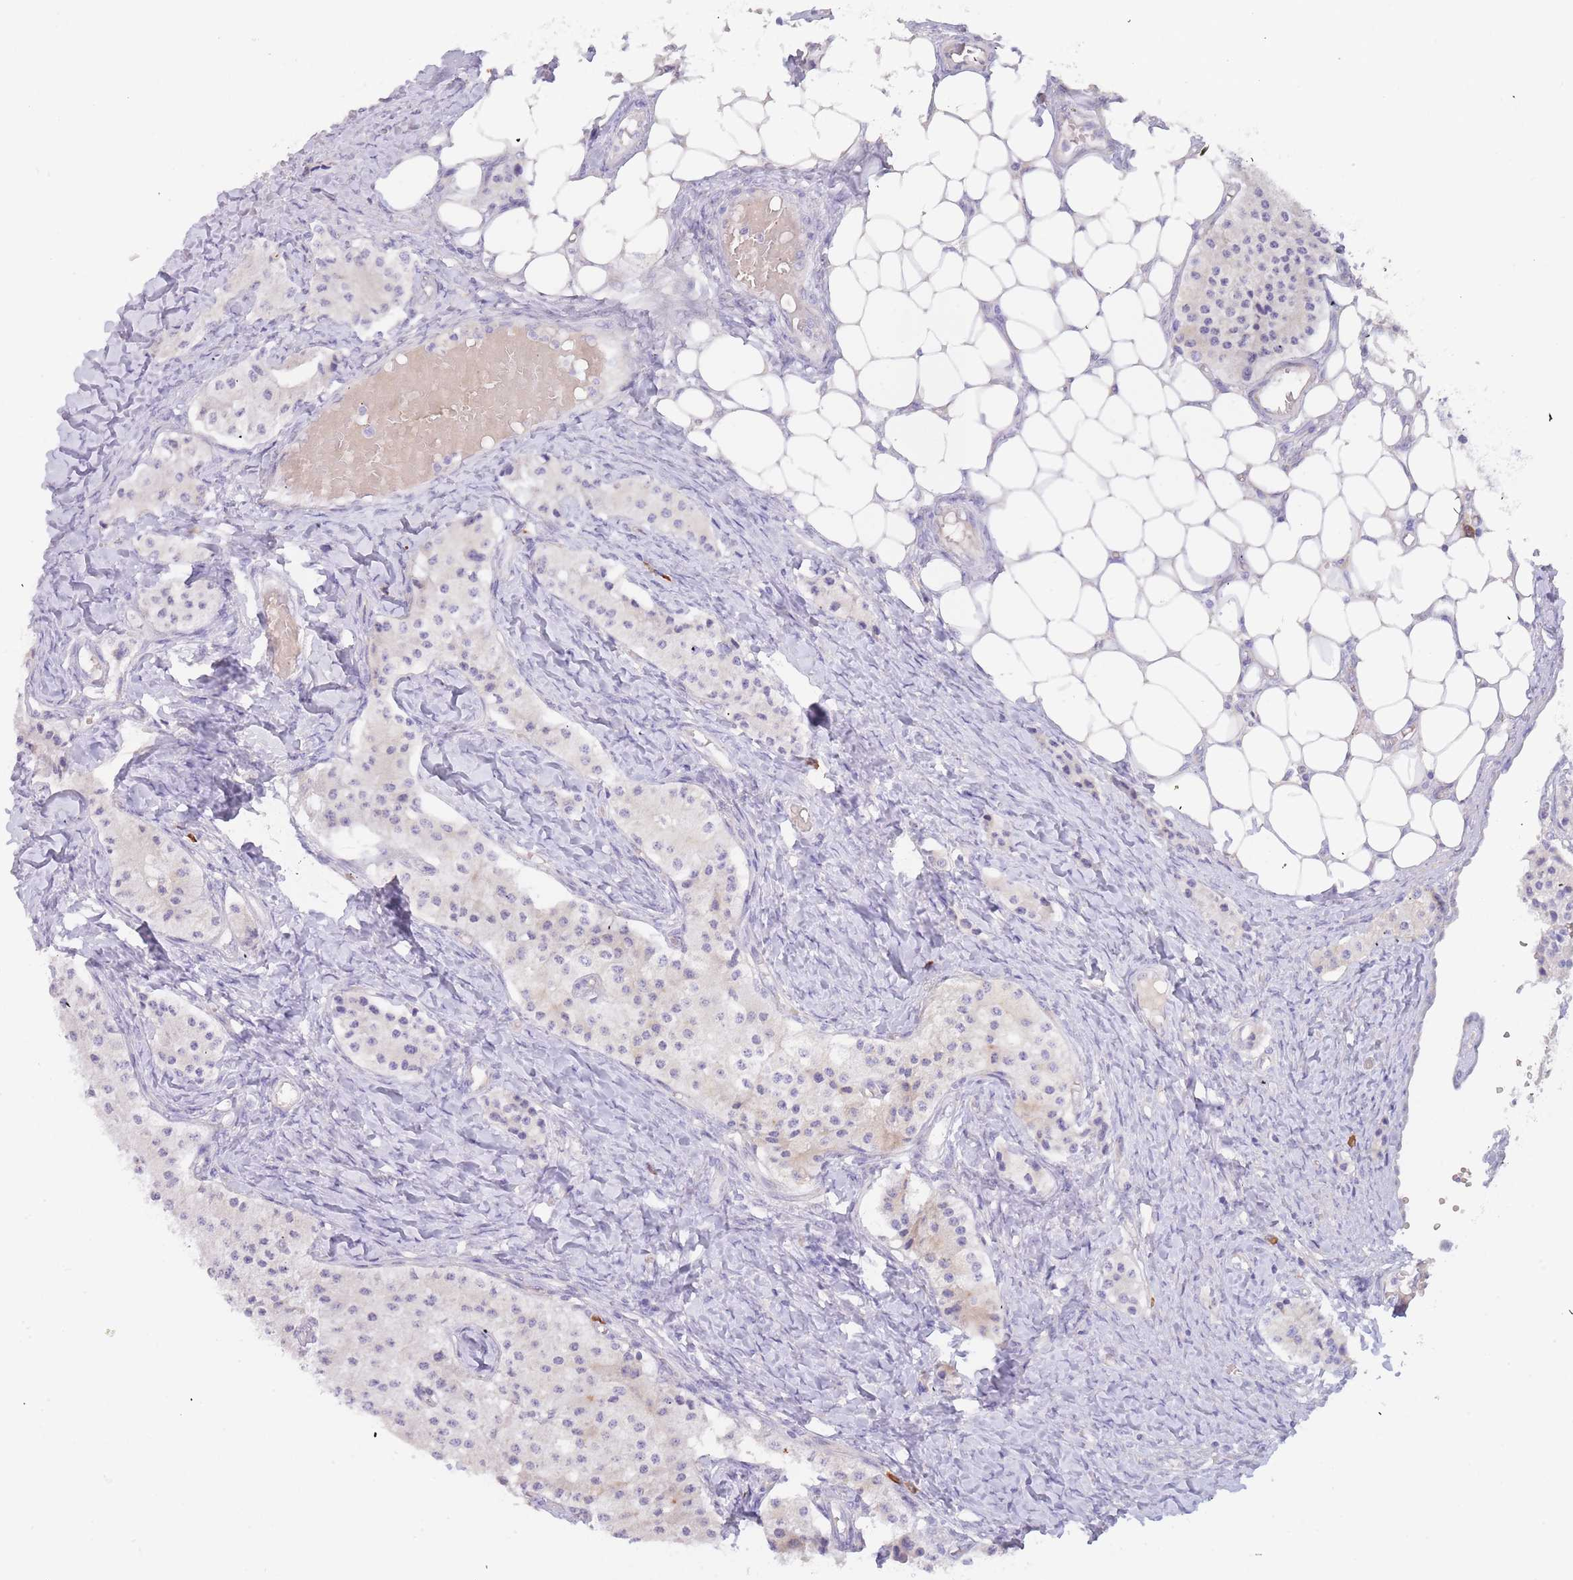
{"staining": {"intensity": "negative", "quantity": "none", "location": "none"}, "tissue": "carcinoid", "cell_type": "Tumor cells", "image_type": "cancer", "snomed": [{"axis": "morphology", "description": "Carcinoid, malignant, NOS"}, {"axis": "topography", "description": "Colon"}], "caption": "Tumor cells are negative for brown protein staining in carcinoid (malignant).", "gene": "SLC35E4", "patient": {"sex": "female", "age": 52}}